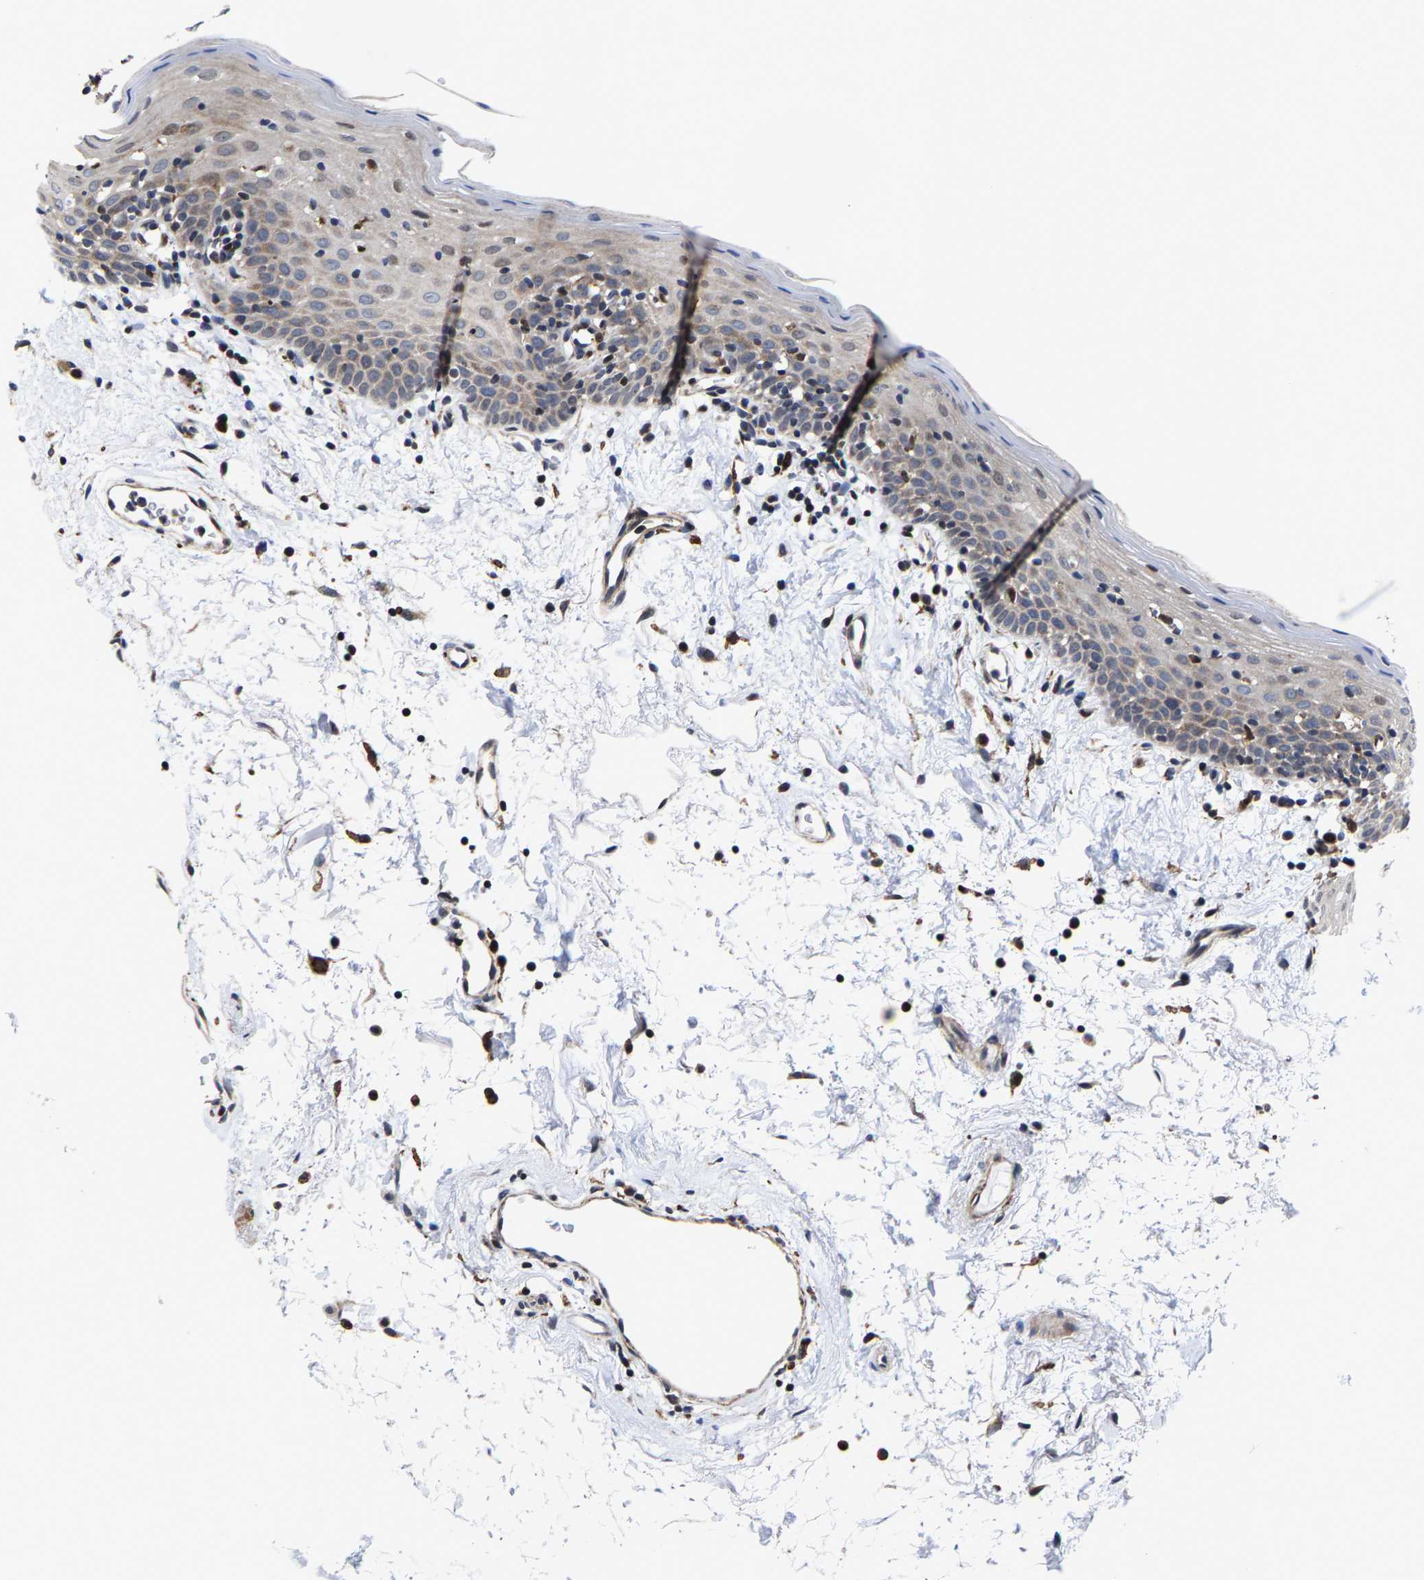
{"staining": {"intensity": "moderate", "quantity": "<25%", "location": "cytoplasmic/membranous,nuclear"}, "tissue": "oral mucosa", "cell_type": "Squamous epithelial cells", "image_type": "normal", "snomed": [{"axis": "morphology", "description": "Normal tissue, NOS"}, {"axis": "topography", "description": "Oral tissue"}], "caption": "High-magnification brightfield microscopy of unremarkable oral mucosa stained with DAB (brown) and counterstained with hematoxylin (blue). squamous epithelial cells exhibit moderate cytoplasmic/membranous,nuclear staining is identified in about<25% of cells.", "gene": "PFKFB3", "patient": {"sex": "male", "age": 66}}